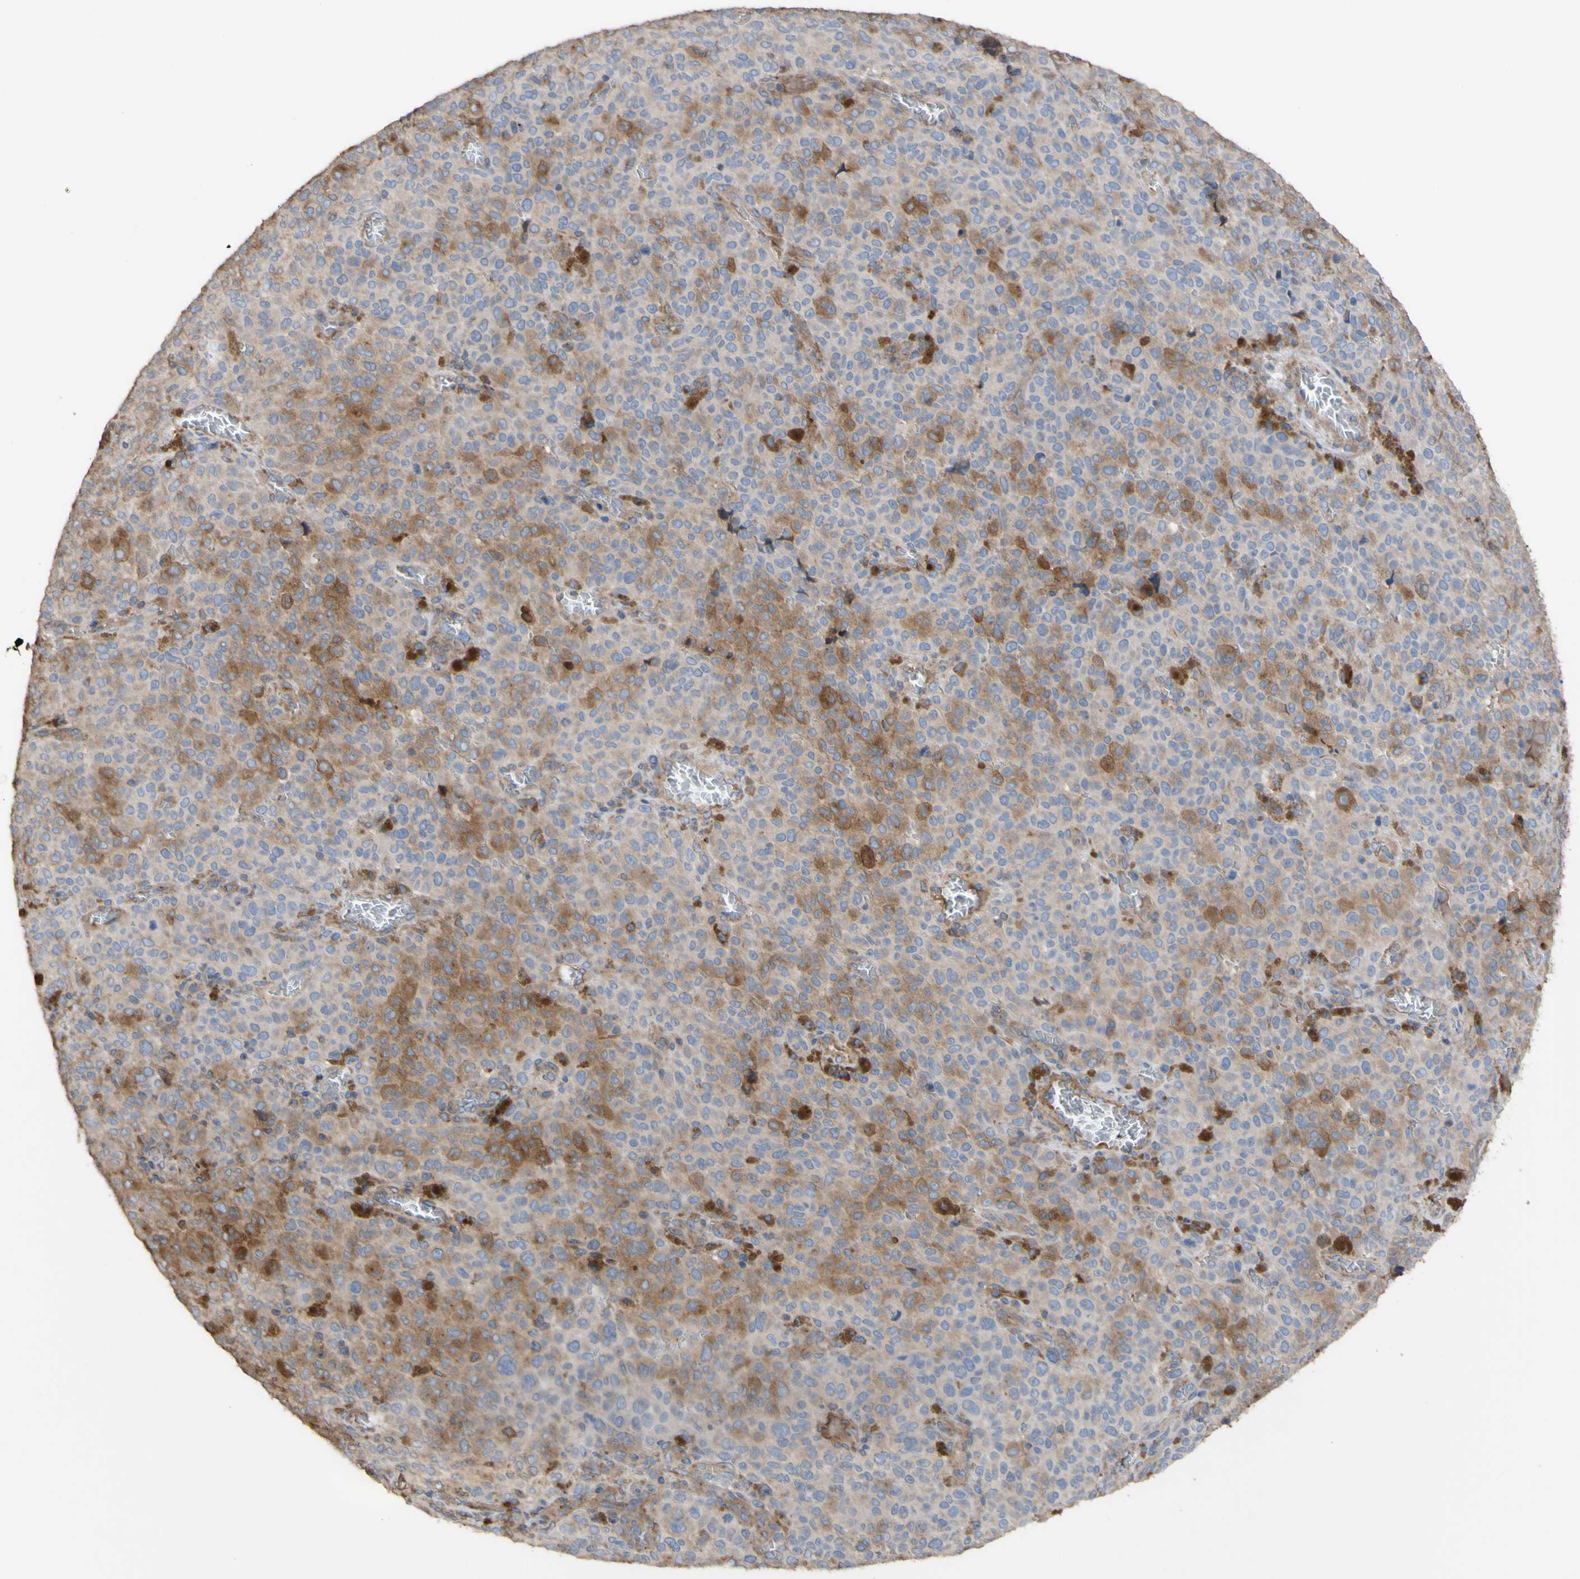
{"staining": {"intensity": "moderate", "quantity": "<25%", "location": "cytoplasmic/membranous"}, "tissue": "melanoma", "cell_type": "Tumor cells", "image_type": "cancer", "snomed": [{"axis": "morphology", "description": "Malignant melanoma, NOS"}, {"axis": "topography", "description": "Skin"}], "caption": "A histopathology image of human melanoma stained for a protein shows moderate cytoplasmic/membranous brown staining in tumor cells.", "gene": "NECTIN3", "patient": {"sex": "female", "age": 82}}